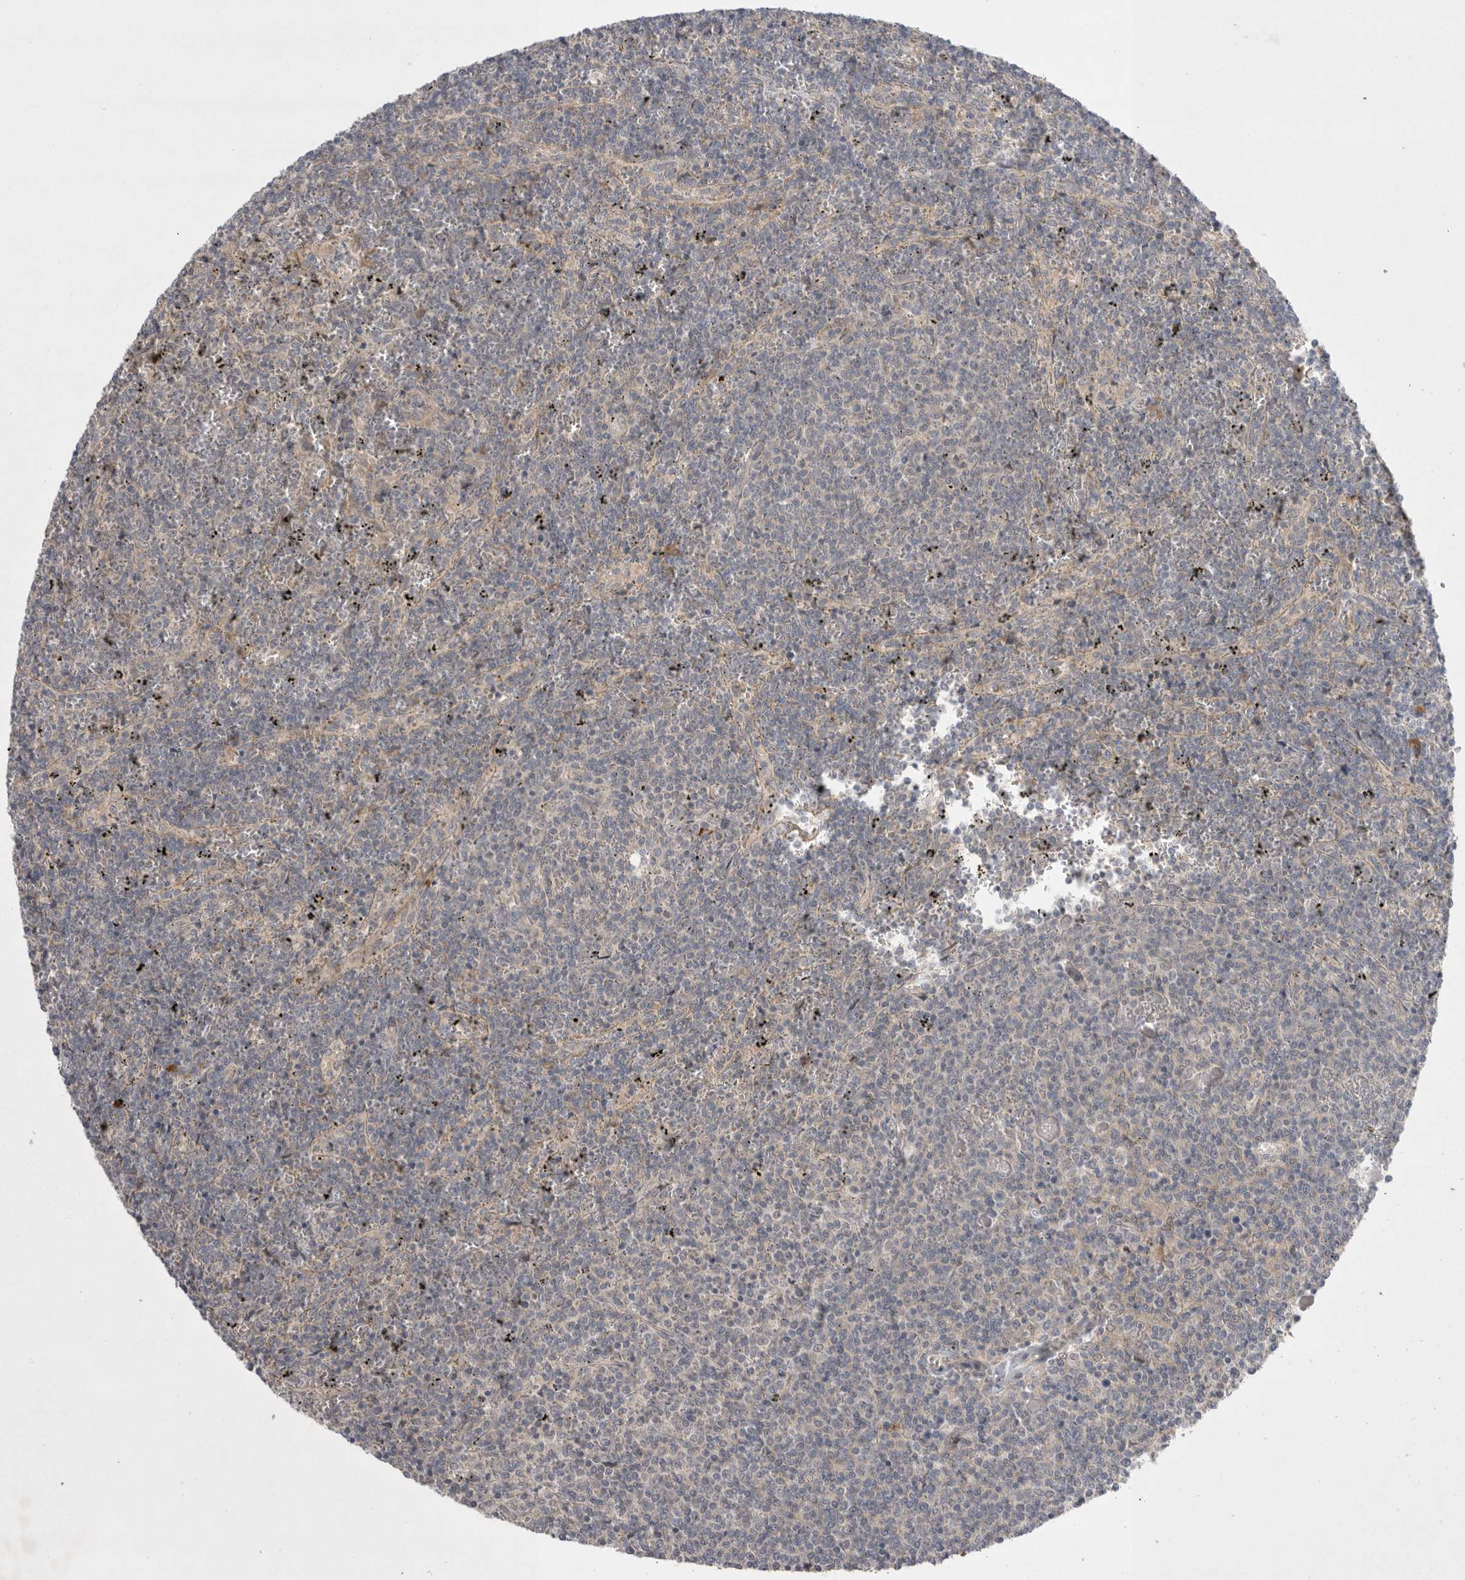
{"staining": {"intensity": "negative", "quantity": "none", "location": "none"}, "tissue": "lymphoma", "cell_type": "Tumor cells", "image_type": "cancer", "snomed": [{"axis": "morphology", "description": "Malignant lymphoma, non-Hodgkin's type, Low grade"}, {"axis": "topography", "description": "Spleen"}], "caption": "IHC image of neoplastic tissue: low-grade malignant lymphoma, non-Hodgkin's type stained with DAB displays no significant protein expression in tumor cells.", "gene": "NRCAM", "patient": {"sex": "female", "age": 50}}